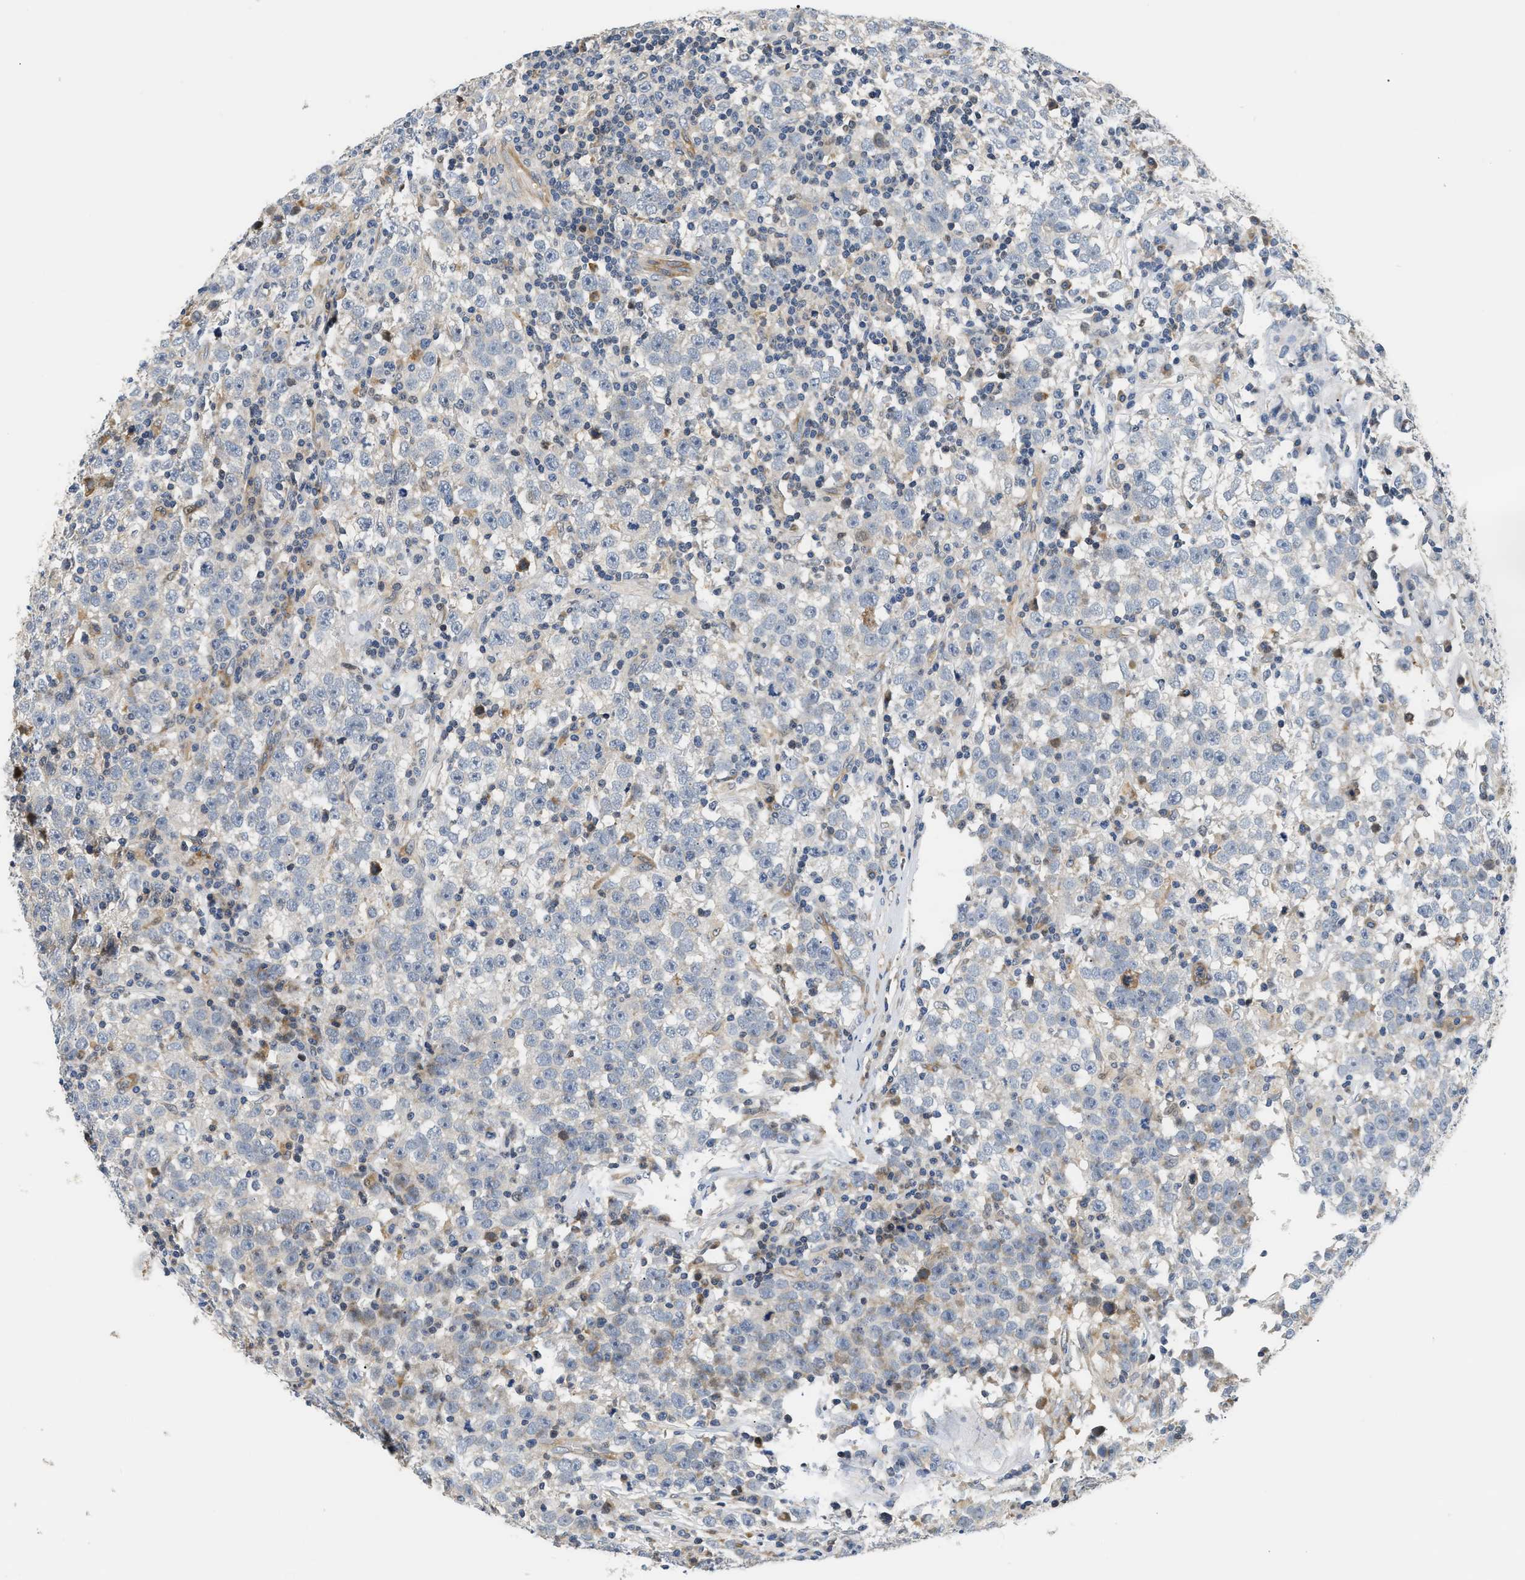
{"staining": {"intensity": "negative", "quantity": "none", "location": "none"}, "tissue": "testis cancer", "cell_type": "Tumor cells", "image_type": "cancer", "snomed": [{"axis": "morphology", "description": "Seminoma, NOS"}, {"axis": "topography", "description": "Testis"}], "caption": "This is an immunohistochemistry image of human testis cancer (seminoma). There is no staining in tumor cells.", "gene": "TNIP2", "patient": {"sex": "male", "age": 43}}